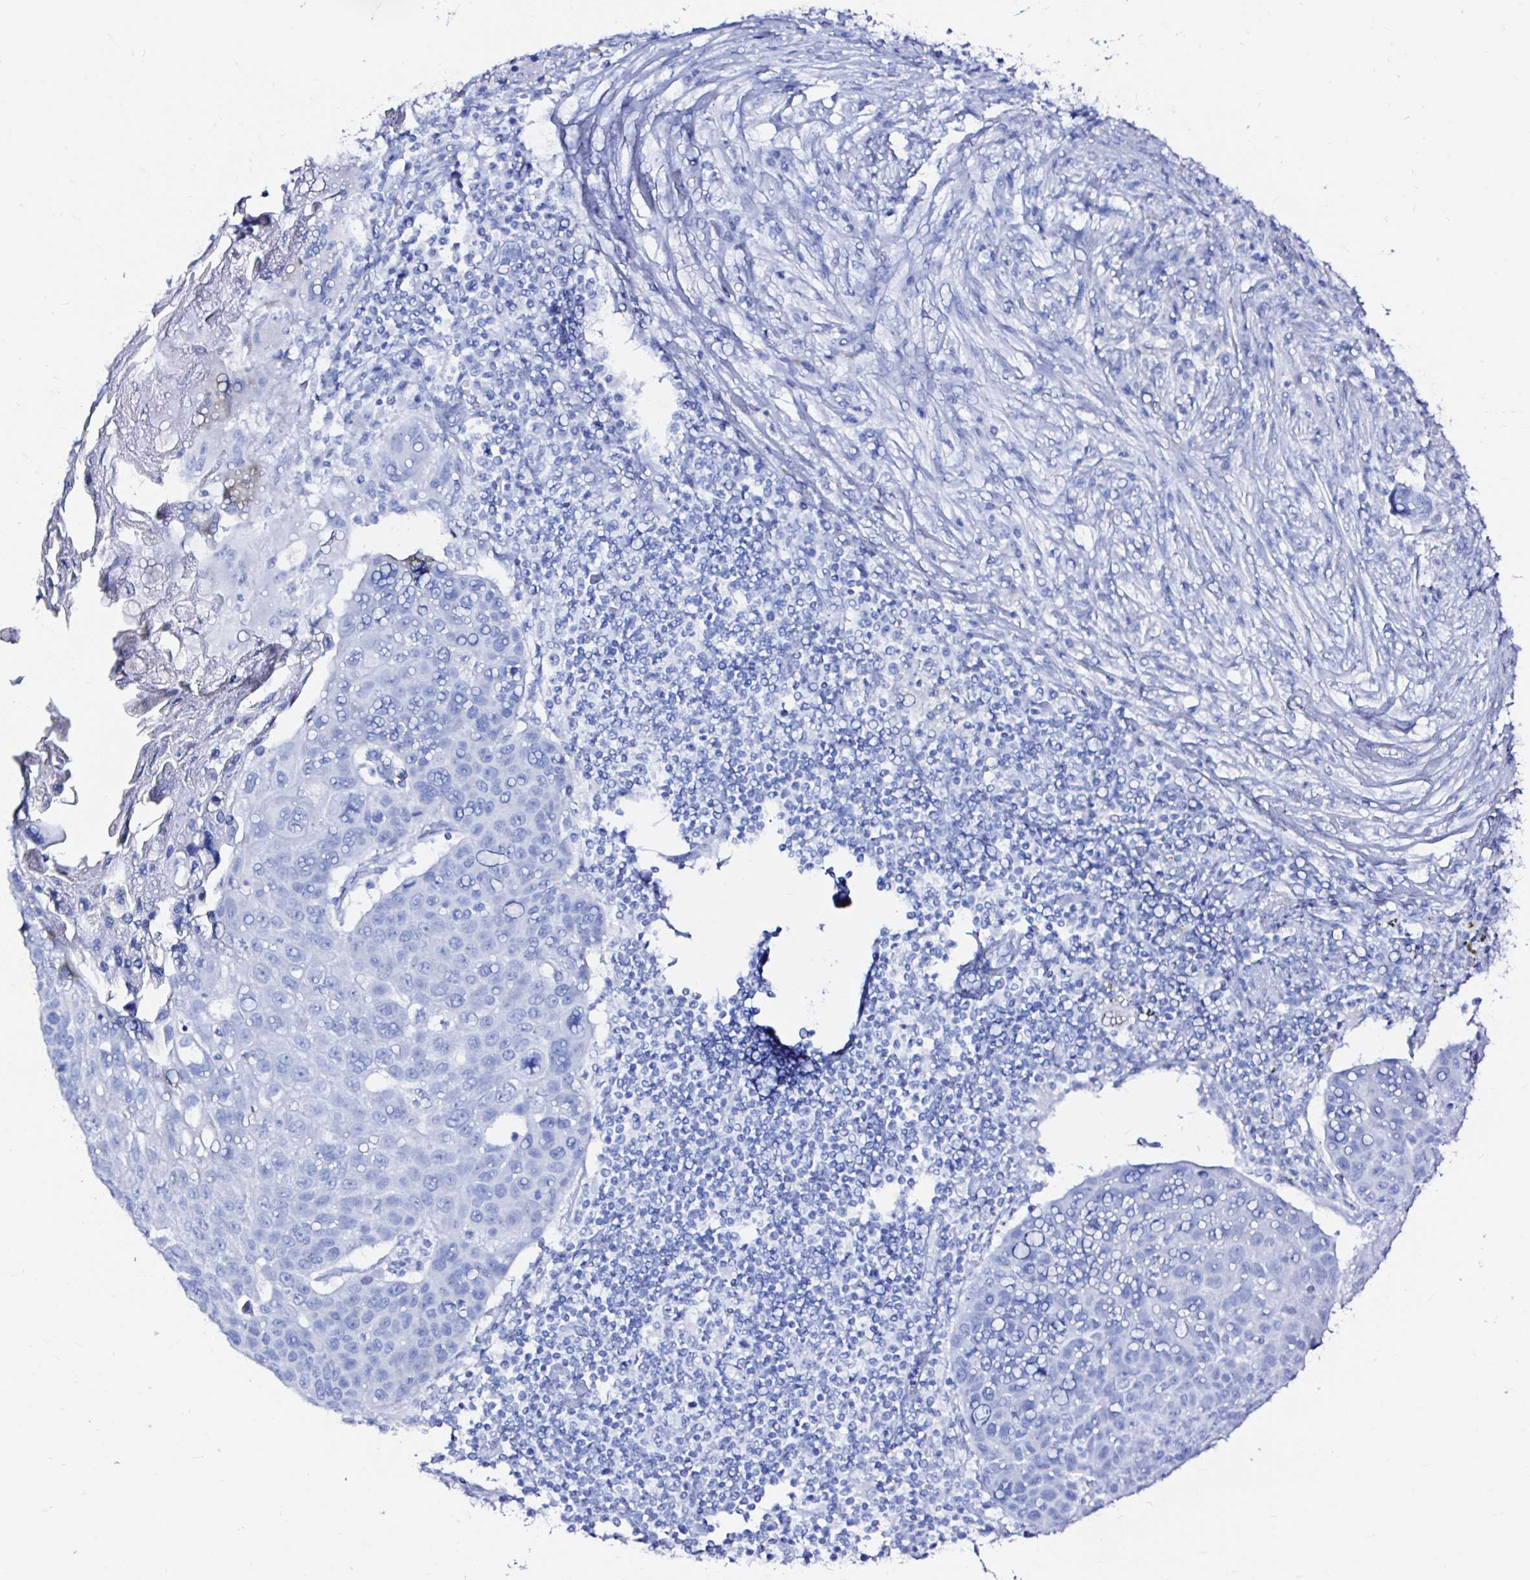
{"staining": {"intensity": "negative", "quantity": "none", "location": "none"}, "tissue": "lung cancer", "cell_type": "Tumor cells", "image_type": "cancer", "snomed": [{"axis": "morphology", "description": "Squamous cell carcinoma, NOS"}, {"axis": "topography", "description": "Lymph node"}, {"axis": "topography", "description": "Lung"}], "caption": "High magnification brightfield microscopy of lung cancer stained with DAB (brown) and counterstained with hematoxylin (blue): tumor cells show no significant positivity.", "gene": "ZNF432", "patient": {"sex": "male", "age": 61}}